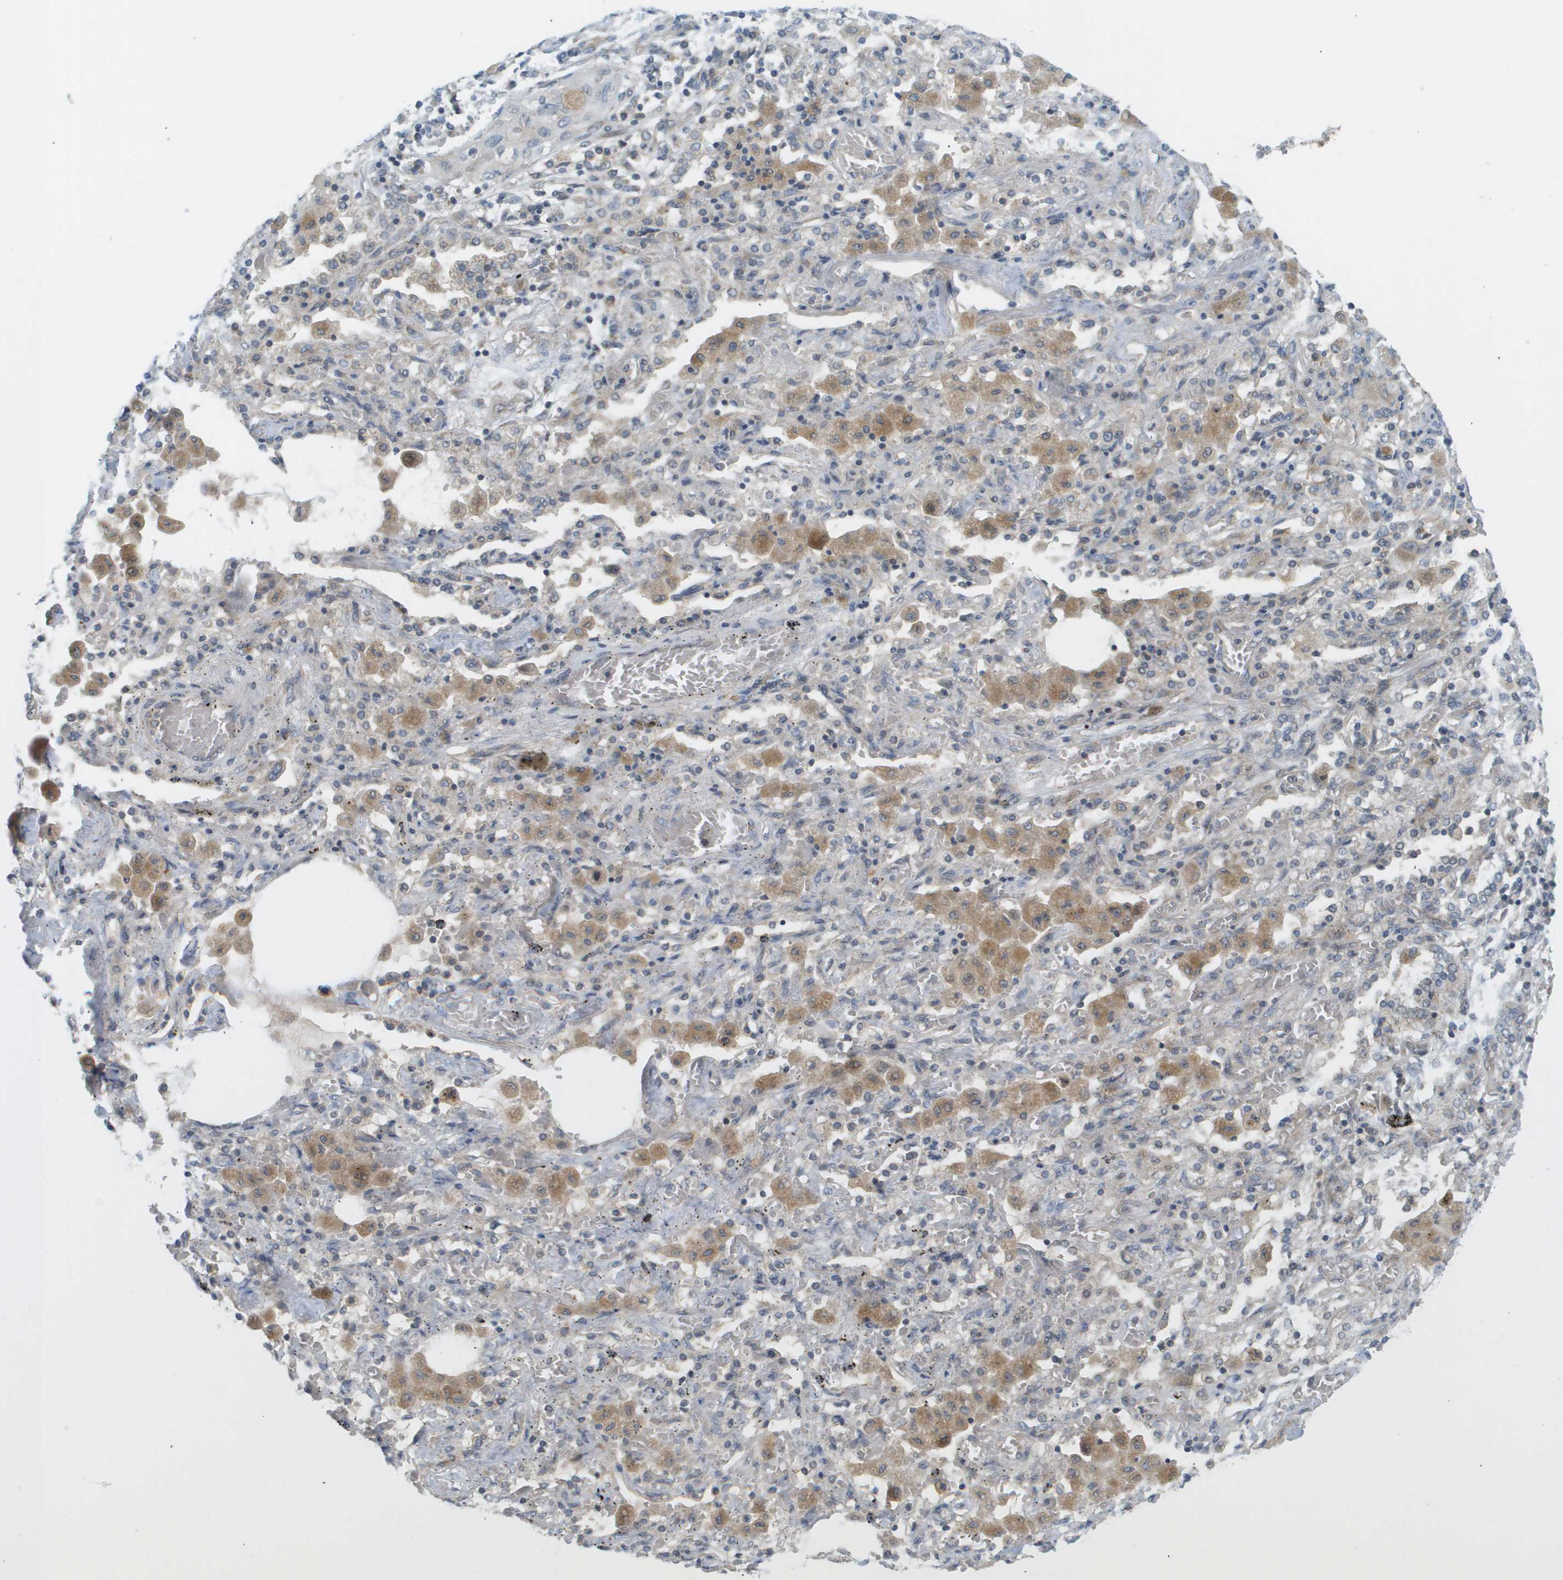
{"staining": {"intensity": "negative", "quantity": "none", "location": "none"}, "tissue": "lung cancer", "cell_type": "Tumor cells", "image_type": "cancer", "snomed": [{"axis": "morphology", "description": "Squamous cell carcinoma, NOS"}, {"axis": "topography", "description": "Lung"}], "caption": "Tumor cells show no significant protein staining in squamous cell carcinoma (lung).", "gene": "PROC", "patient": {"sex": "female", "age": 47}}